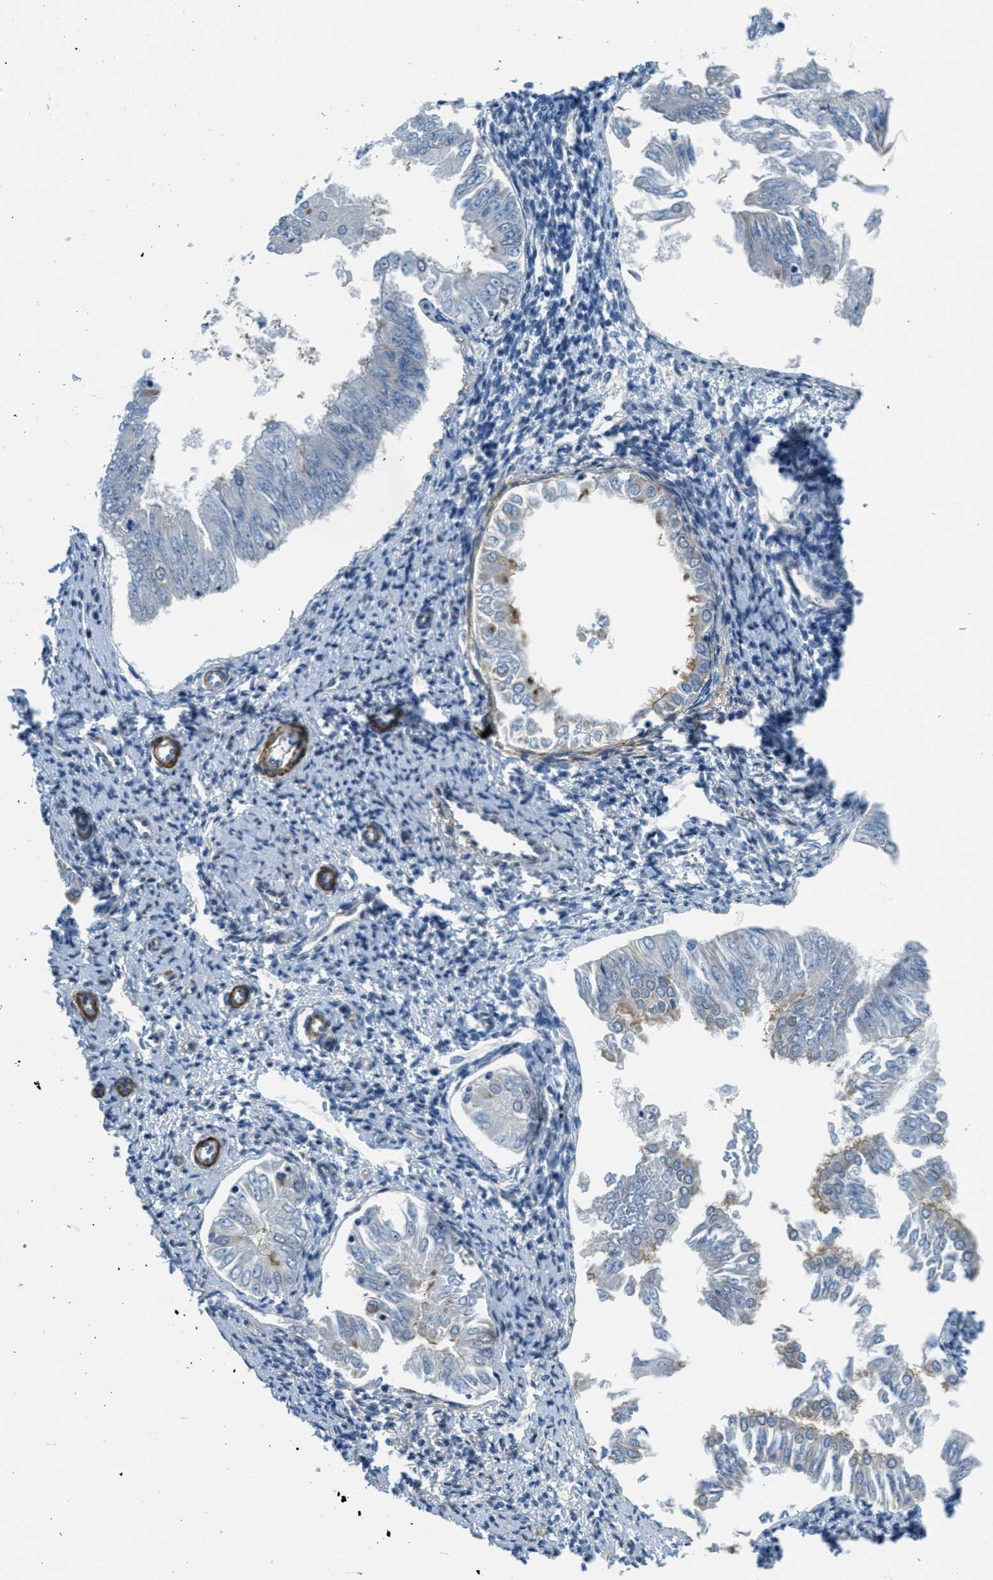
{"staining": {"intensity": "weak", "quantity": "<25%", "location": "cytoplasmic/membranous"}, "tissue": "endometrial cancer", "cell_type": "Tumor cells", "image_type": "cancer", "snomed": [{"axis": "morphology", "description": "Adenocarcinoma, NOS"}, {"axis": "topography", "description": "Endometrium"}], "caption": "Tumor cells show no significant staining in endometrial cancer (adenocarcinoma).", "gene": "CFAP36", "patient": {"sex": "female", "age": 53}}